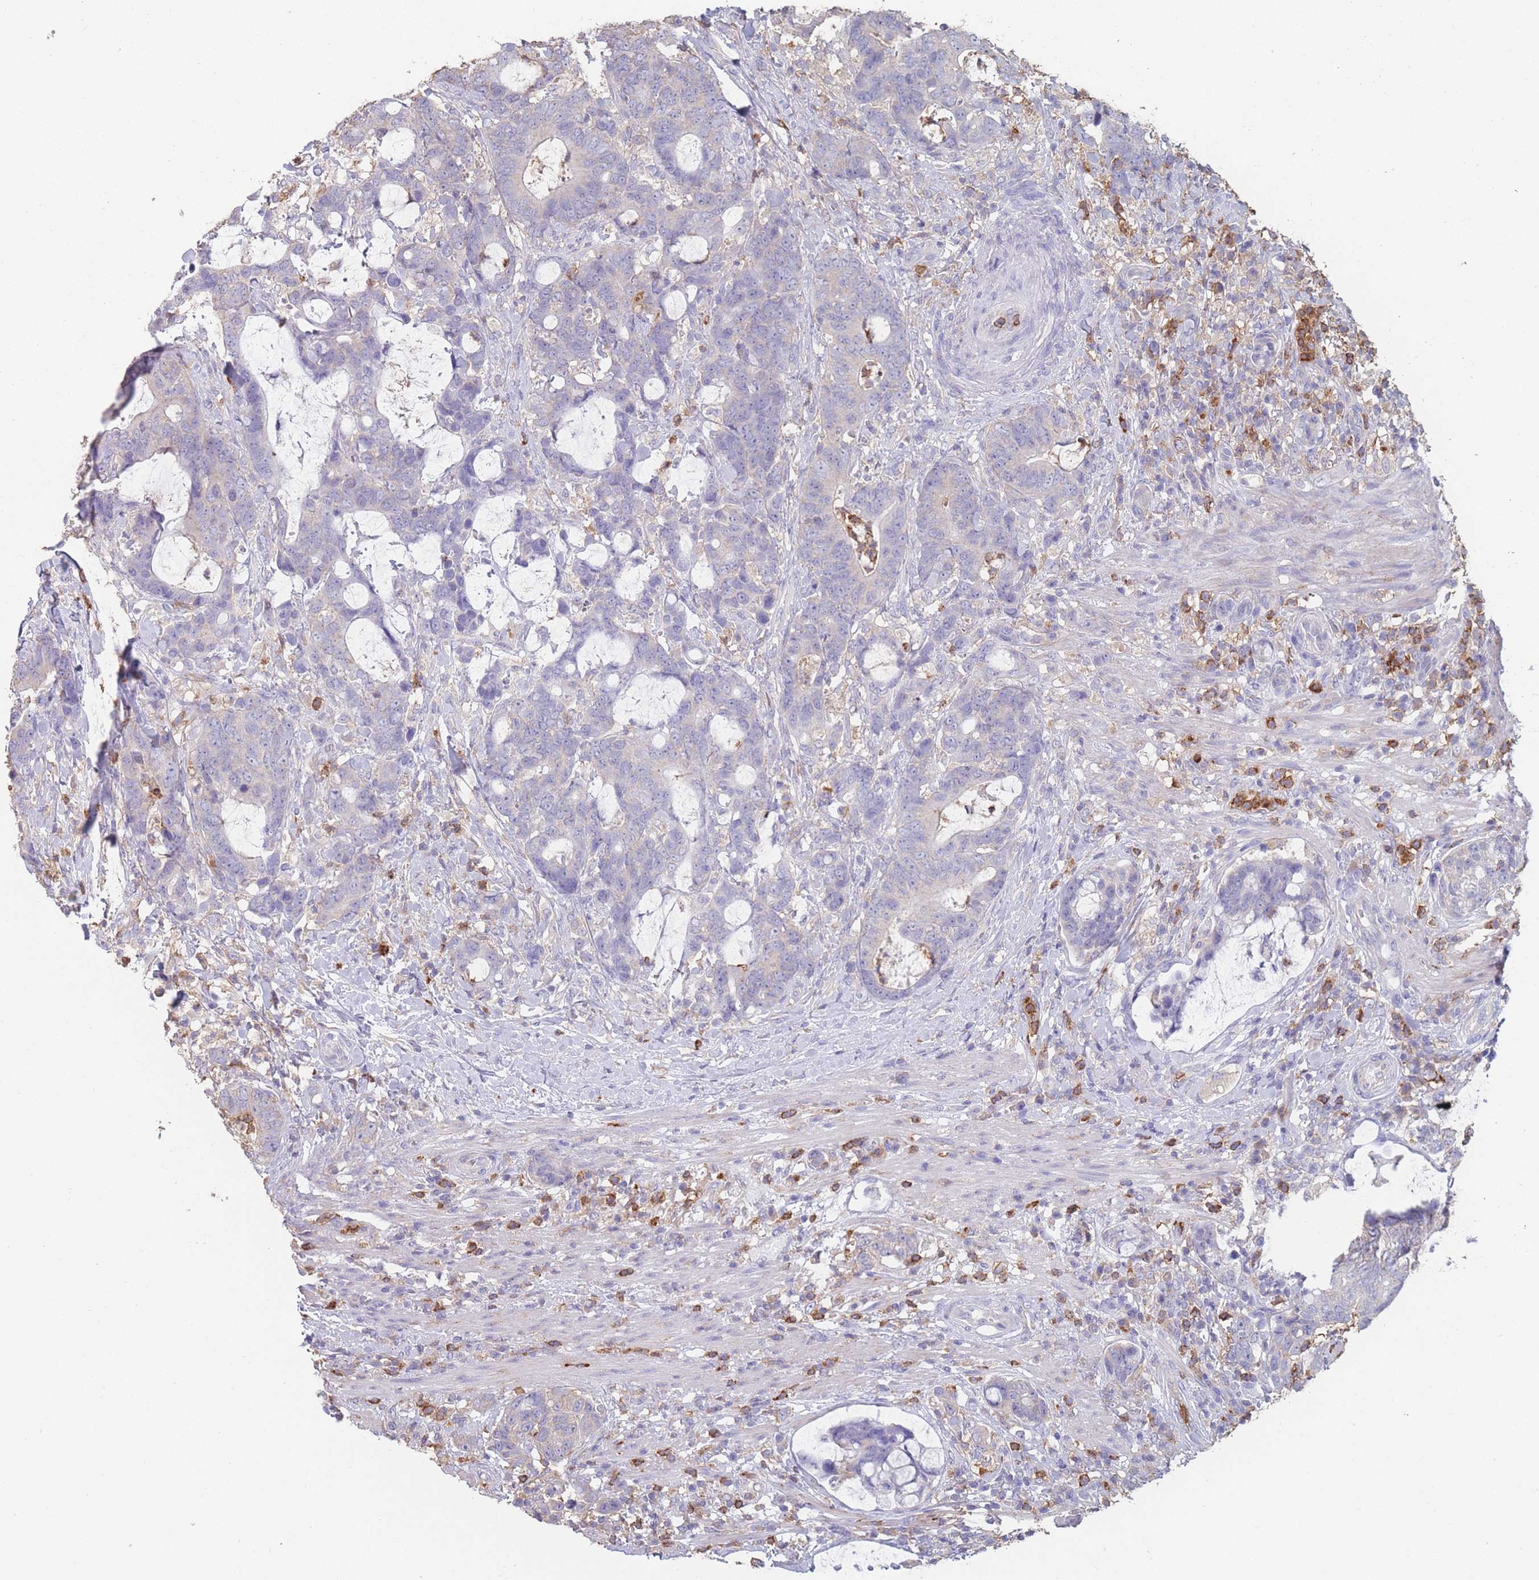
{"staining": {"intensity": "negative", "quantity": "none", "location": "none"}, "tissue": "colorectal cancer", "cell_type": "Tumor cells", "image_type": "cancer", "snomed": [{"axis": "morphology", "description": "Adenocarcinoma, NOS"}, {"axis": "topography", "description": "Colon"}], "caption": "Immunohistochemical staining of human colorectal adenocarcinoma shows no significant expression in tumor cells.", "gene": "CLEC12A", "patient": {"sex": "female", "age": 82}}